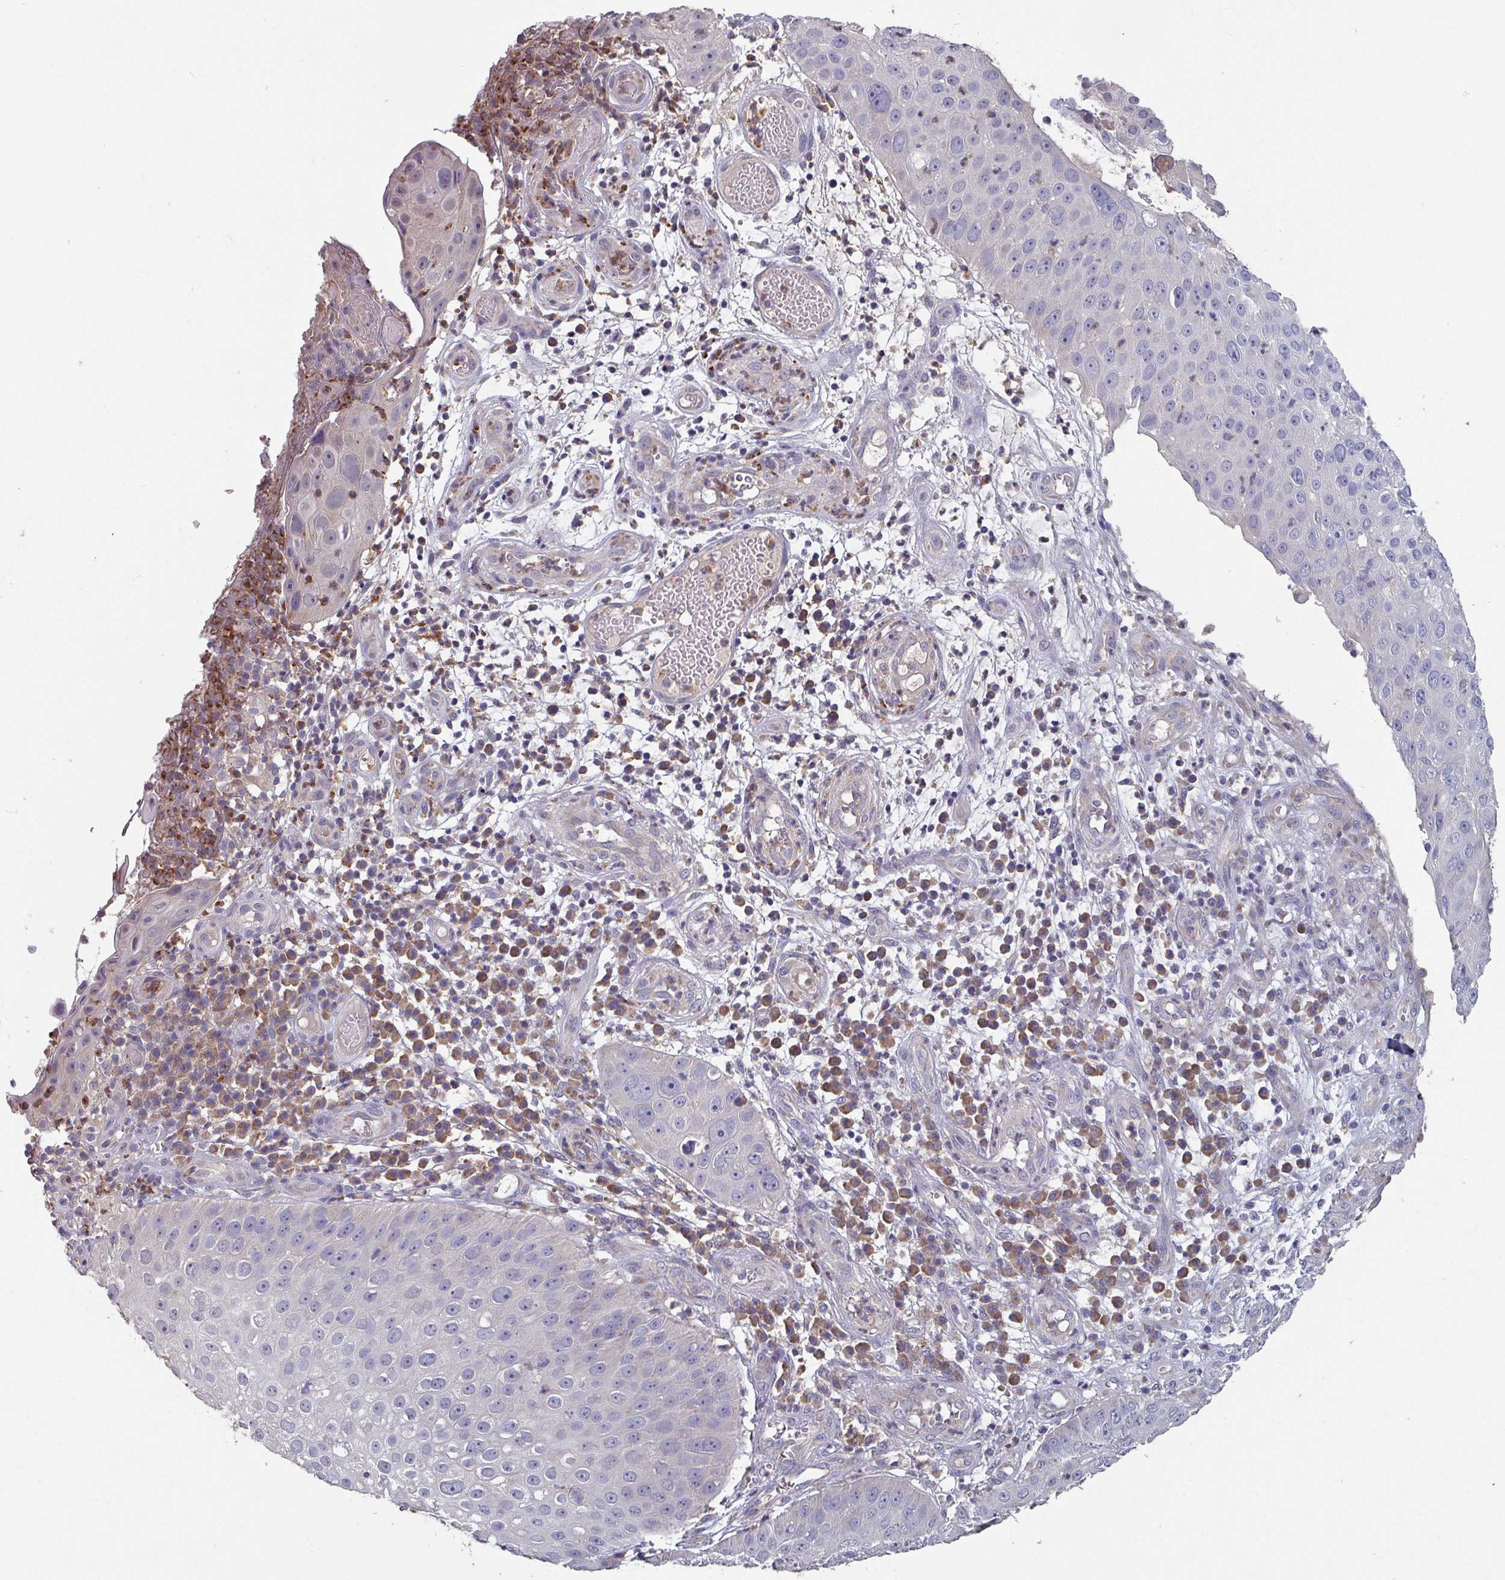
{"staining": {"intensity": "negative", "quantity": "none", "location": "none"}, "tissue": "skin cancer", "cell_type": "Tumor cells", "image_type": "cancer", "snomed": [{"axis": "morphology", "description": "Squamous cell carcinoma, NOS"}, {"axis": "topography", "description": "Skin"}], "caption": "There is no significant staining in tumor cells of skin squamous cell carcinoma.", "gene": "PRAMEF8", "patient": {"sex": "male", "age": 71}}